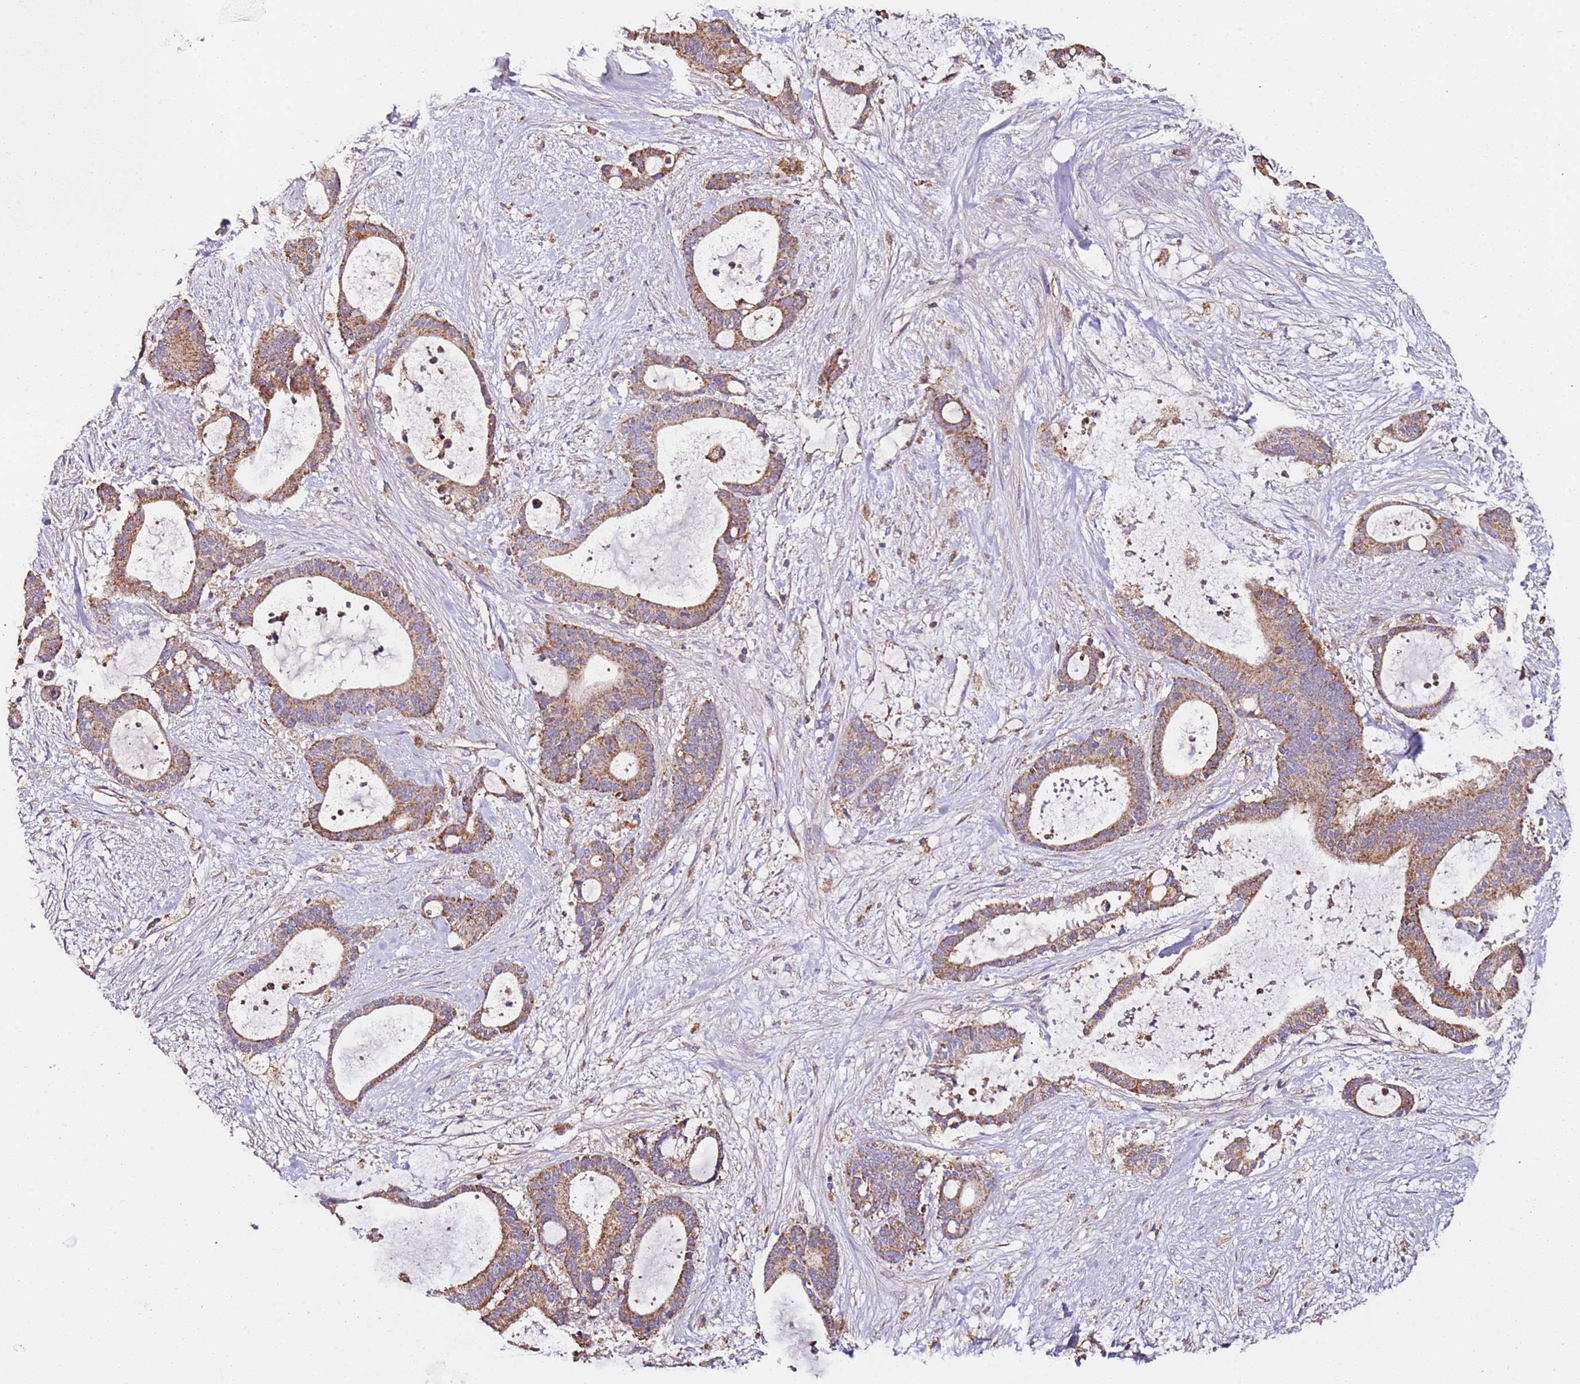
{"staining": {"intensity": "moderate", "quantity": ">75%", "location": "cytoplasmic/membranous"}, "tissue": "liver cancer", "cell_type": "Tumor cells", "image_type": "cancer", "snomed": [{"axis": "morphology", "description": "Normal tissue, NOS"}, {"axis": "morphology", "description": "Cholangiocarcinoma"}, {"axis": "topography", "description": "Liver"}, {"axis": "topography", "description": "Peripheral nerve tissue"}], "caption": "High-power microscopy captured an immunohistochemistry image of cholangiocarcinoma (liver), revealing moderate cytoplasmic/membranous positivity in approximately >75% of tumor cells. The protein is stained brown, and the nuclei are stained in blue (DAB (3,3'-diaminobenzidine) IHC with brightfield microscopy, high magnification).", "gene": "RMND5A", "patient": {"sex": "female", "age": 73}}